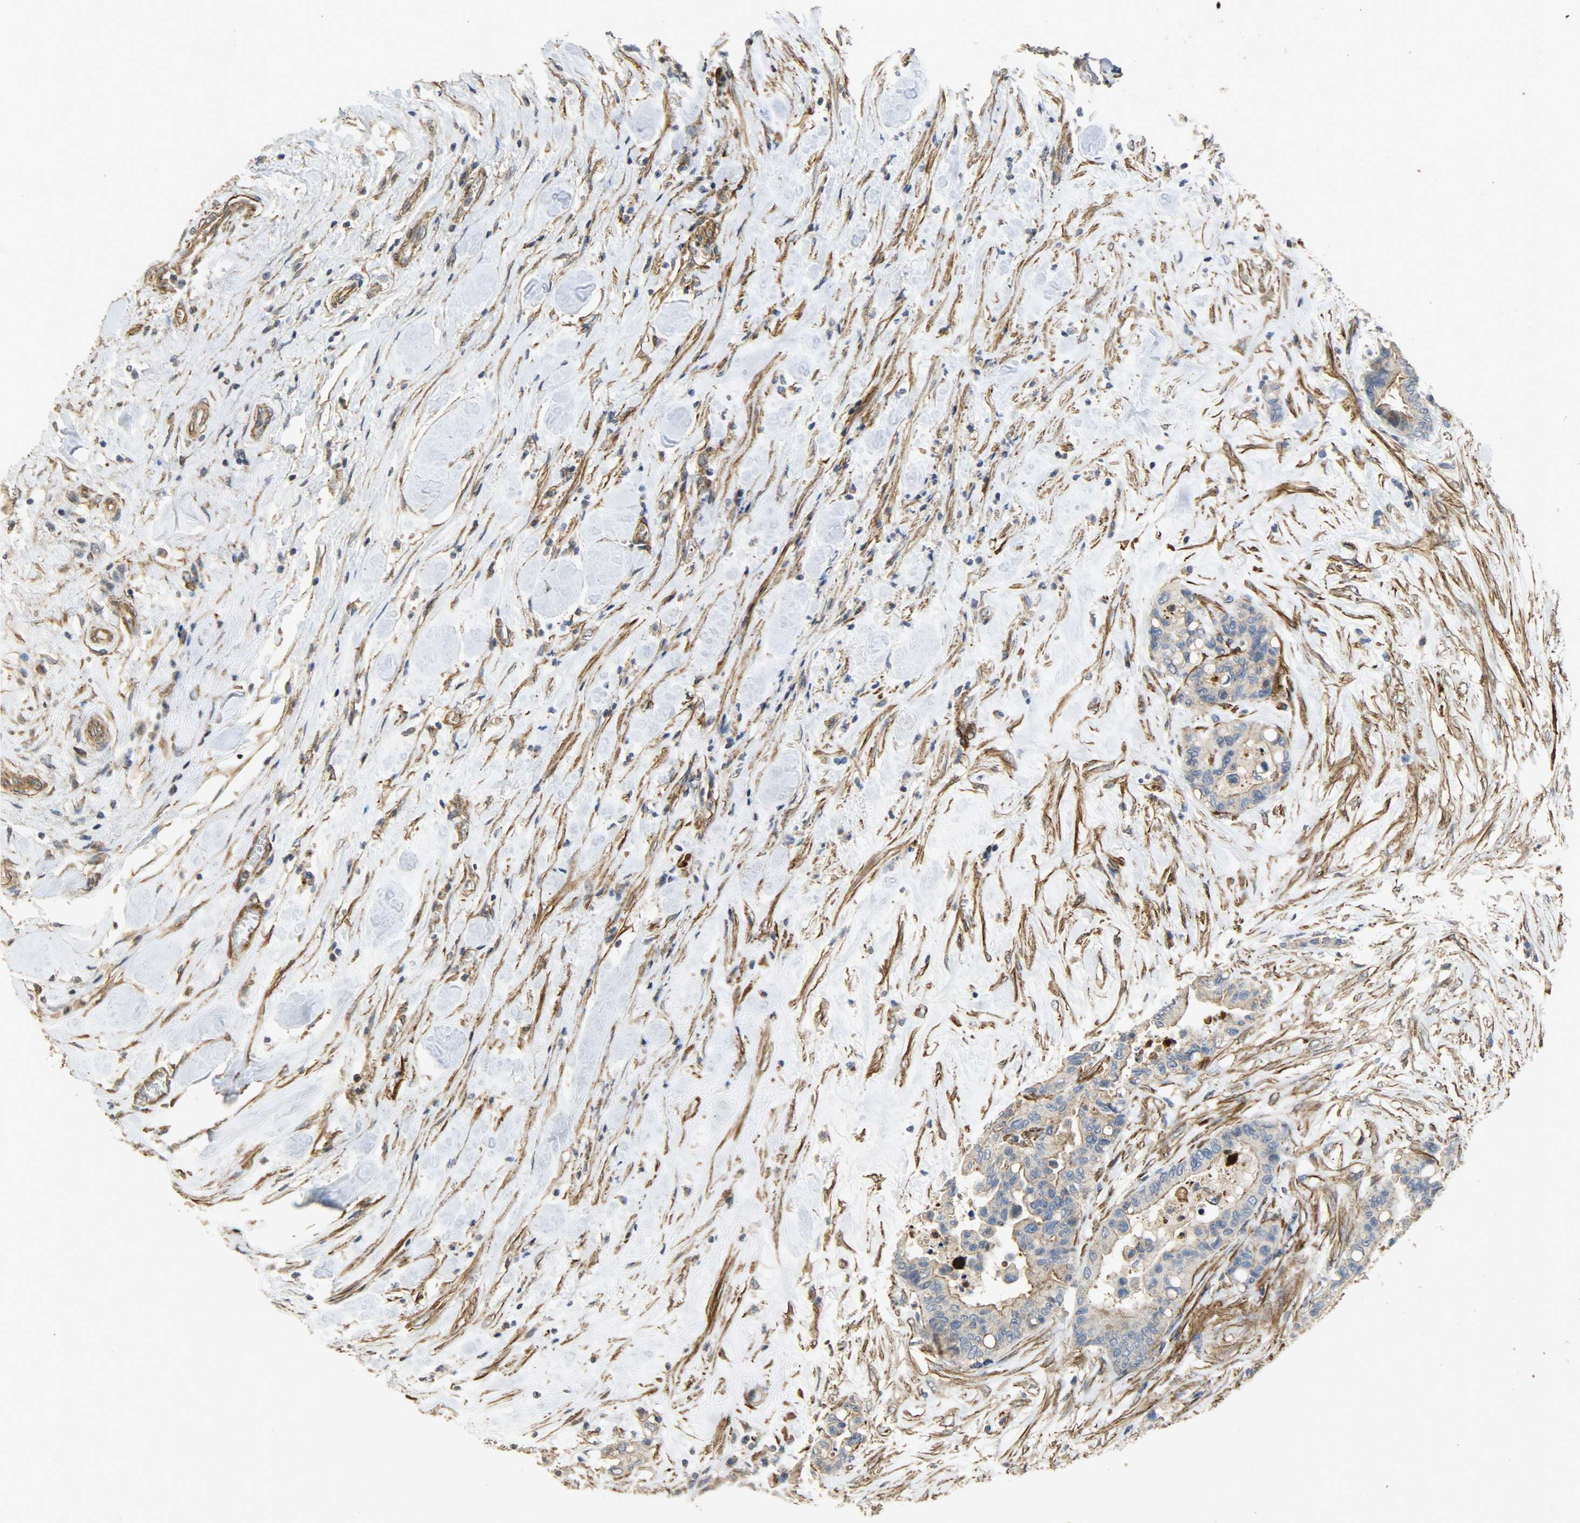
{"staining": {"intensity": "weak", "quantity": "25%-75%", "location": "cytoplasmic/membranous"}, "tissue": "colorectal cancer", "cell_type": "Tumor cells", "image_type": "cancer", "snomed": [{"axis": "morphology", "description": "Adenocarcinoma, NOS"}, {"axis": "topography", "description": "Colon"}], "caption": "Colorectal adenocarcinoma was stained to show a protein in brown. There is low levels of weak cytoplasmic/membranous staining in about 25%-75% of tumor cells.", "gene": "TPM4", "patient": {"sex": "male", "age": 82}}